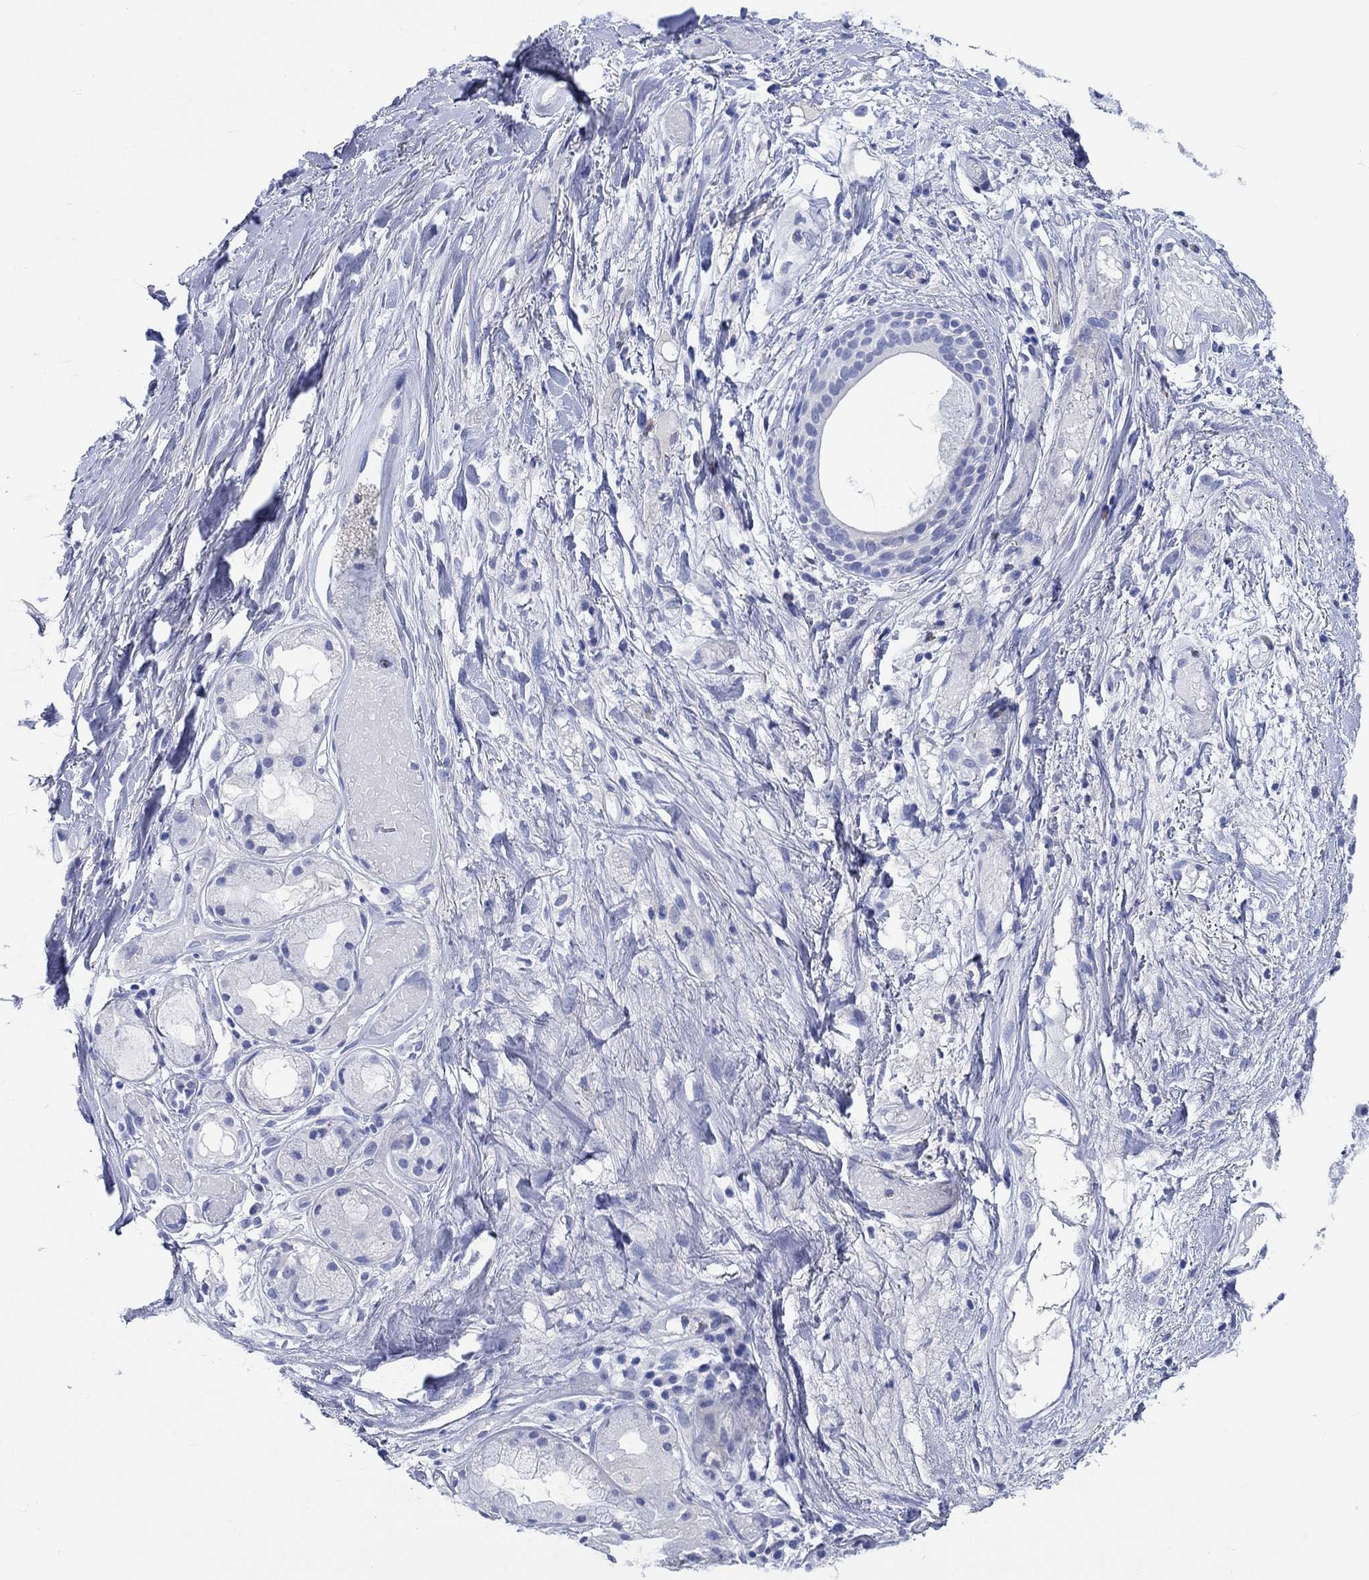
{"staining": {"intensity": "negative", "quantity": "none", "location": "none"}, "tissue": "adipose tissue", "cell_type": "Adipocytes", "image_type": "normal", "snomed": [{"axis": "morphology", "description": "Normal tissue, NOS"}, {"axis": "topography", "description": "Cartilage tissue"}], "caption": "The image displays no staining of adipocytes in benign adipose tissue.", "gene": "SHISA4", "patient": {"sex": "male", "age": 62}}